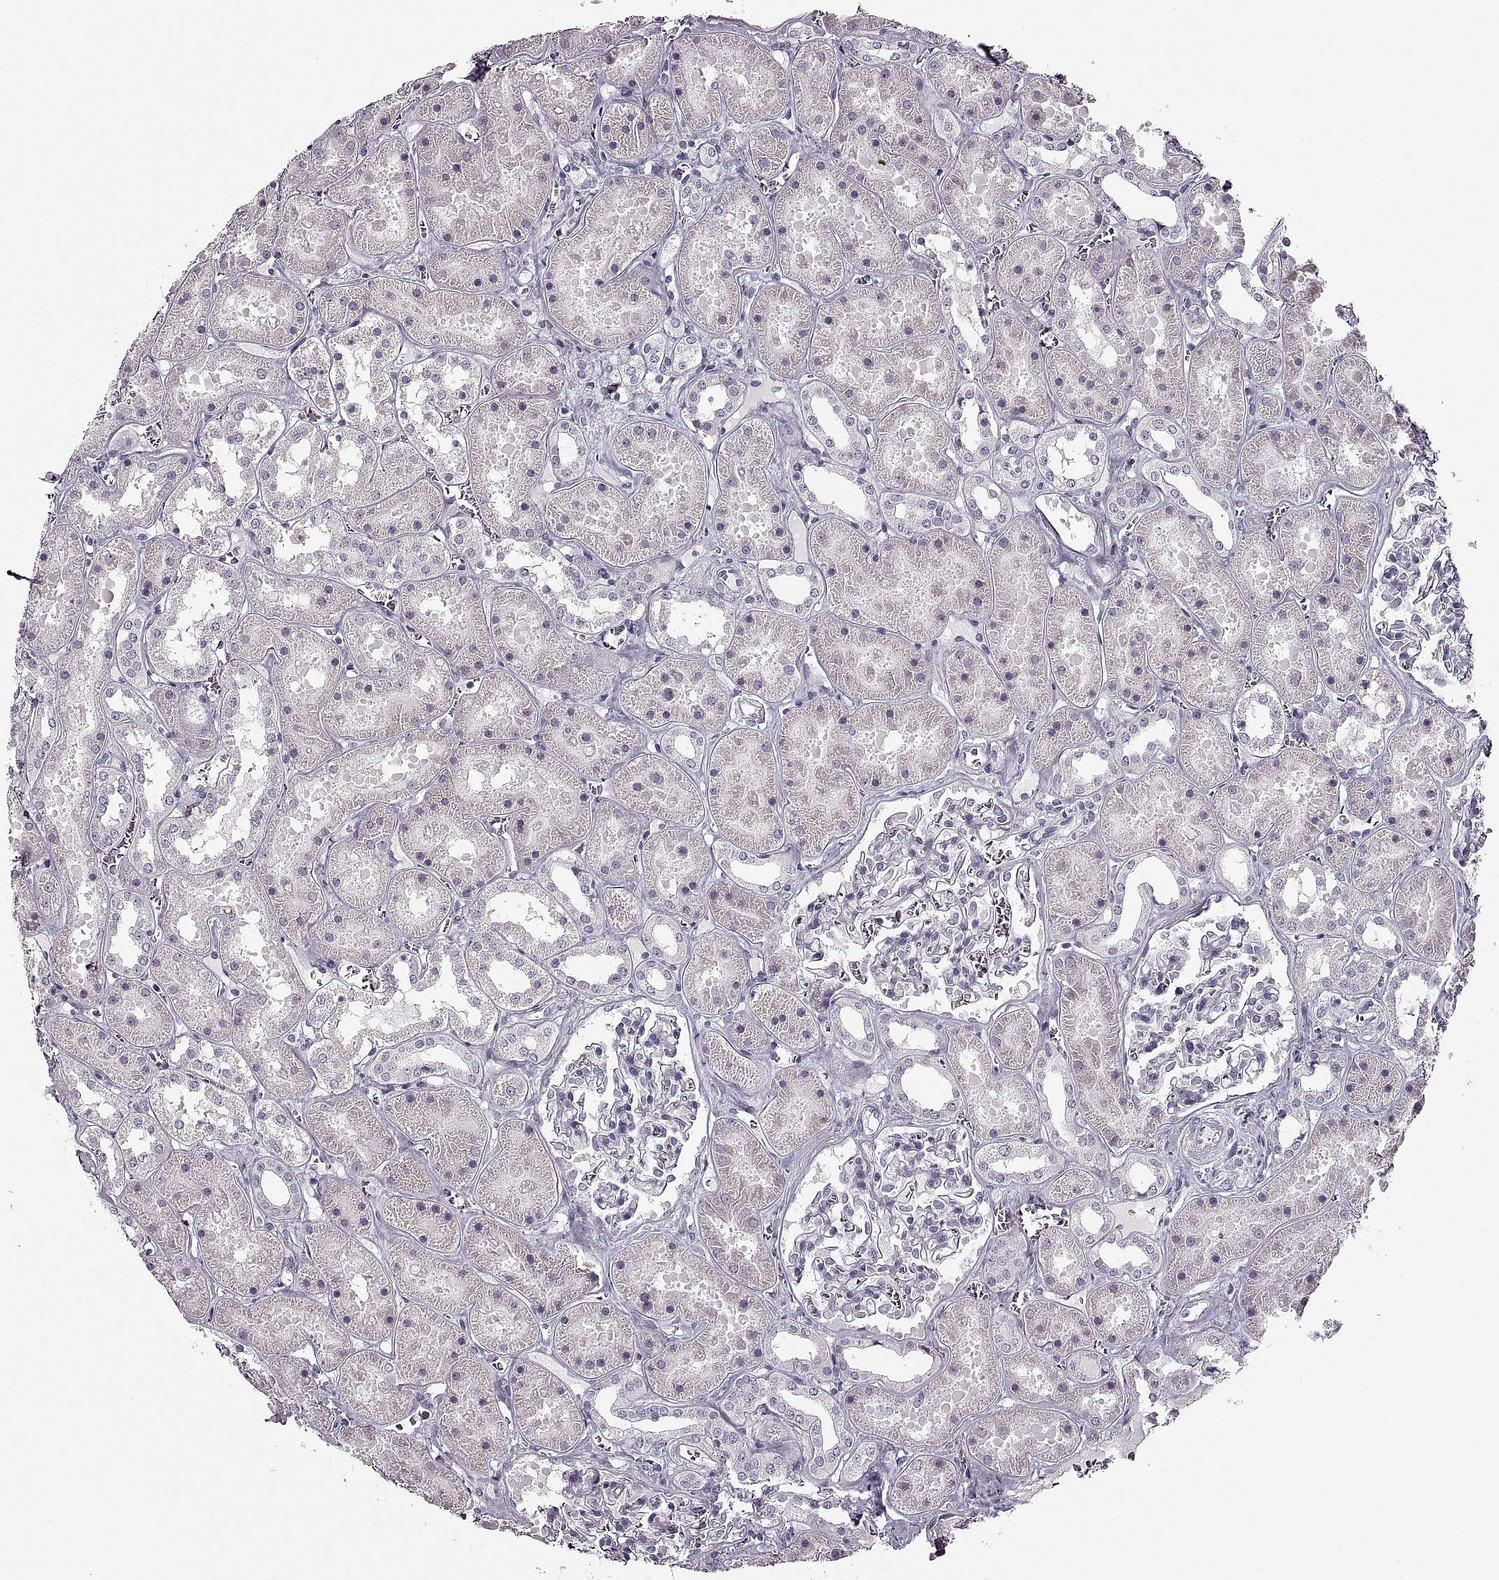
{"staining": {"intensity": "negative", "quantity": "none", "location": "none"}, "tissue": "kidney", "cell_type": "Cells in glomeruli", "image_type": "normal", "snomed": [{"axis": "morphology", "description": "Normal tissue, NOS"}, {"axis": "topography", "description": "Kidney"}], "caption": "This micrograph is of benign kidney stained with immunohistochemistry (IHC) to label a protein in brown with the nuclei are counter-stained blue. There is no expression in cells in glomeruli.", "gene": "CNTN1", "patient": {"sex": "female", "age": 41}}